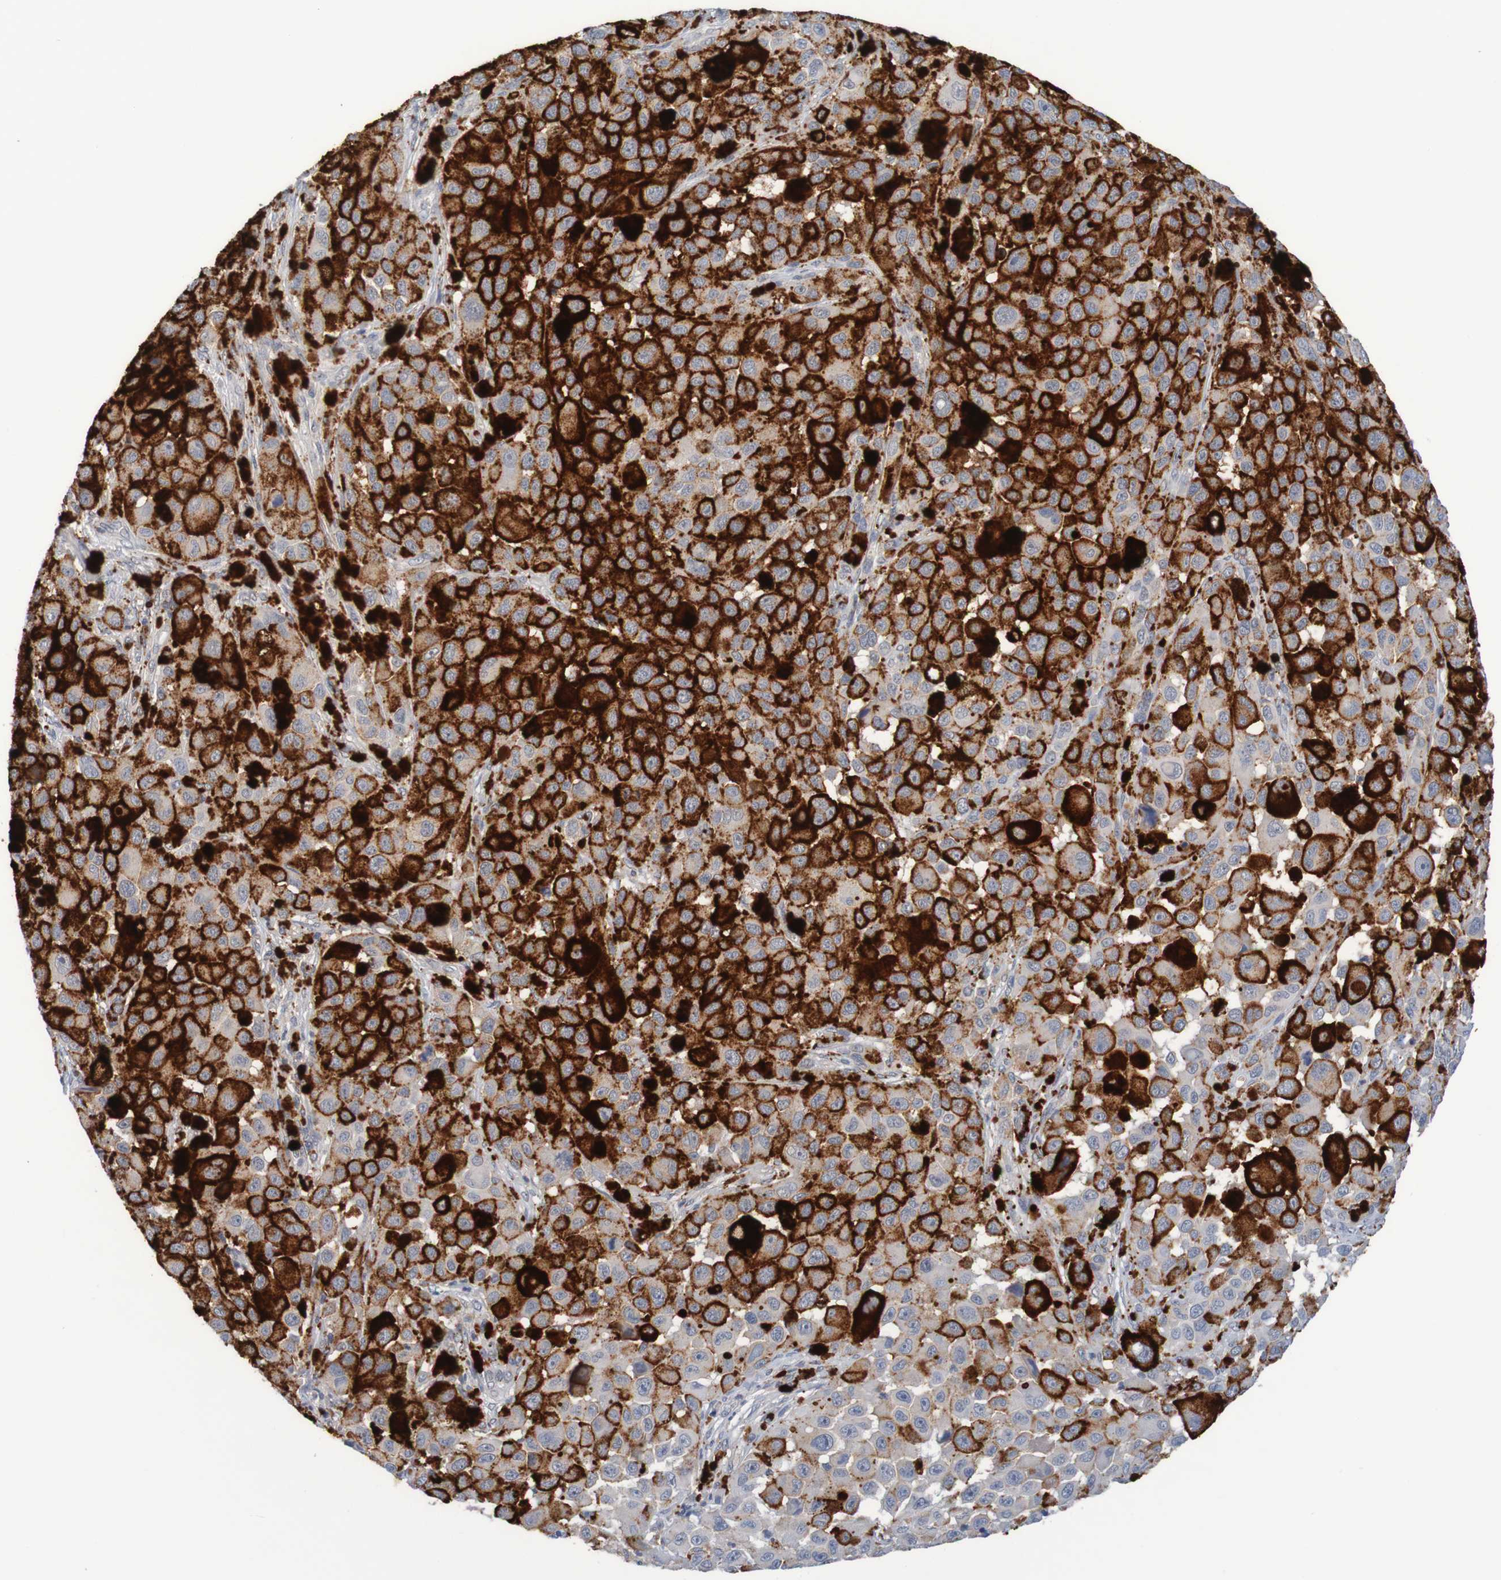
{"staining": {"intensity": "weak", "quantity": ">75%", "location": "cytoplasmic/membranous"}, "tissue": "melanoma", "cell_type": "Tumor cells", "image_type": "cancer", "snomed": [{"axis": "morphology", "description": "Malignant melanoma, NOS"}, {"axis": "topography", "description": "Skin"}], "caption": "Protein expression analysis of human malignant melanoma reveals weak cytoplasmic/membranous positivity in approximately >75% of tumor cells.", "gene": "LTA", "patient": {"sex": "male", "age": 96}}